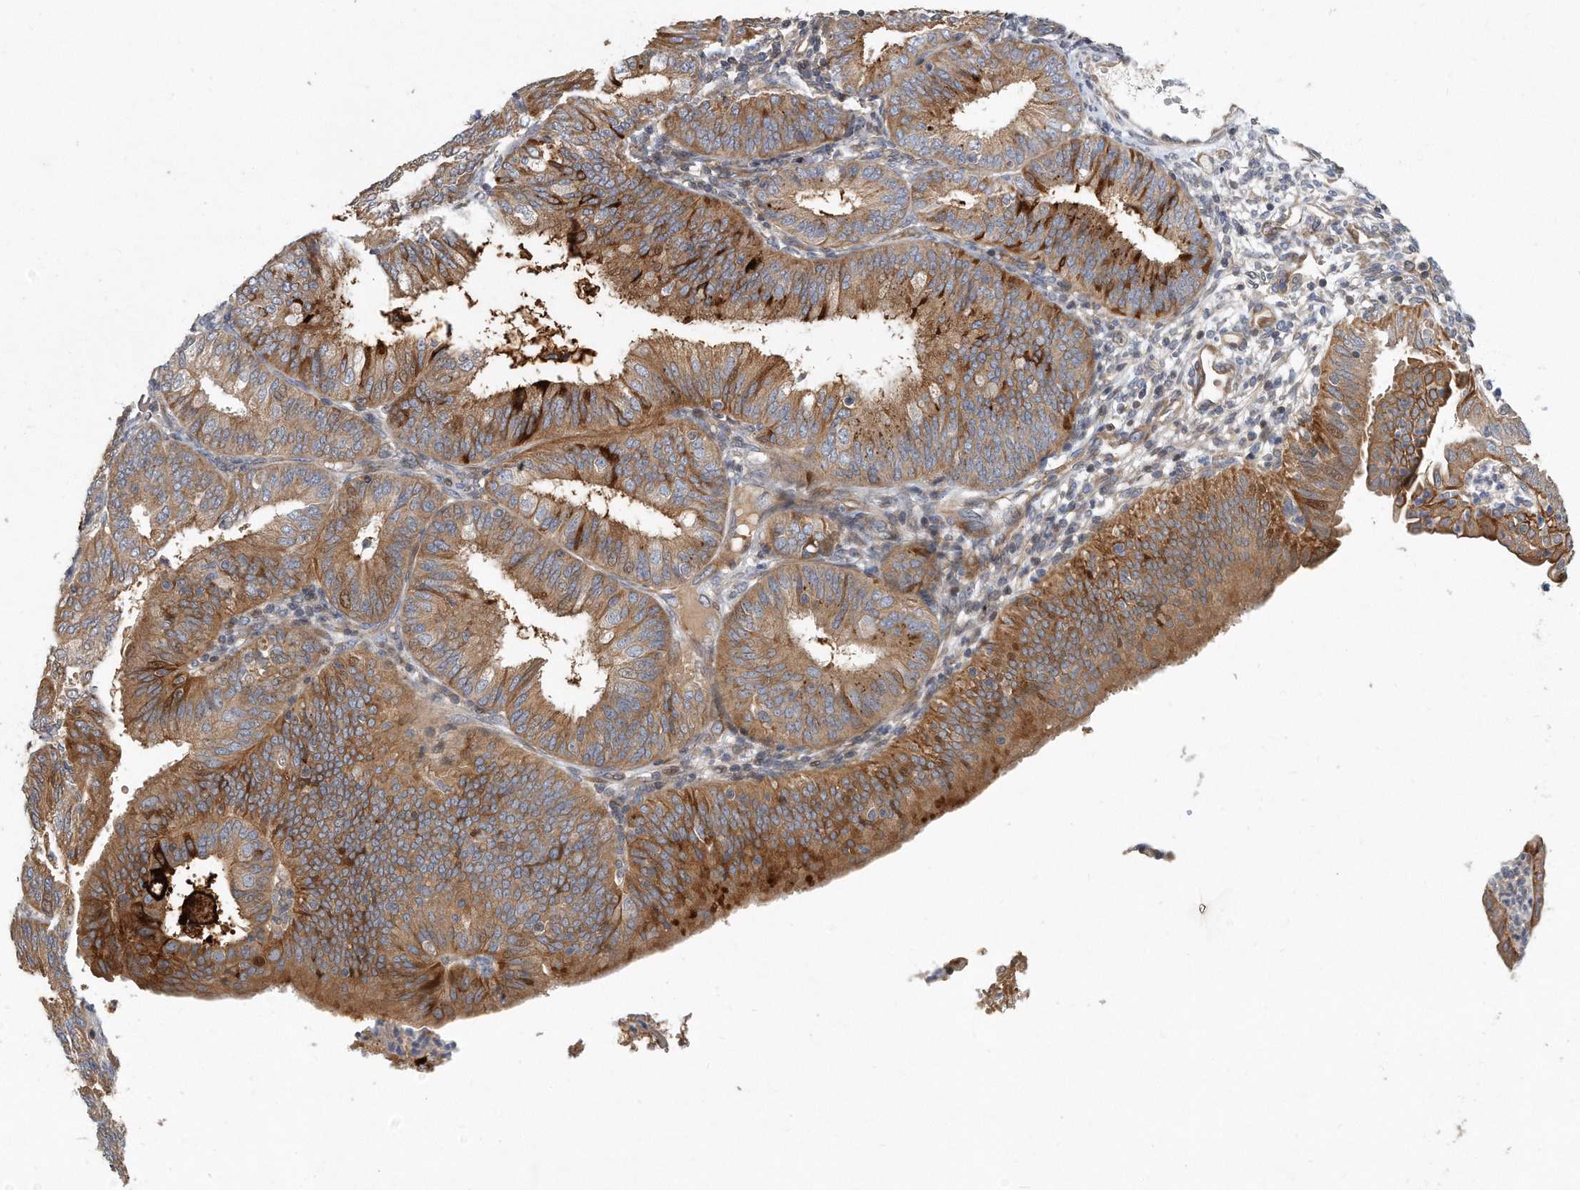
{"staining": {"intensity": "moderate", "quantity": ">75%", "location": "cytoplasmic/membranous"}, "tissue": "endometrial cancer", "cell_type": "Tumor cells", "image_type": "cancer", "snomed": [{"axis": "morphology", "description": "Adenocarcinoma, NOS"}, {"axis": "topography", "description": "Endometrium"}], "caption": "A photomicrograph of human endometrial adenocarcinoma stained for a protein demonstrates moderate cytoplasmic/membranous brown staining in tumor cells.", "gene": "PCDH8", "patient": {"sex": "female", "age": 51}}